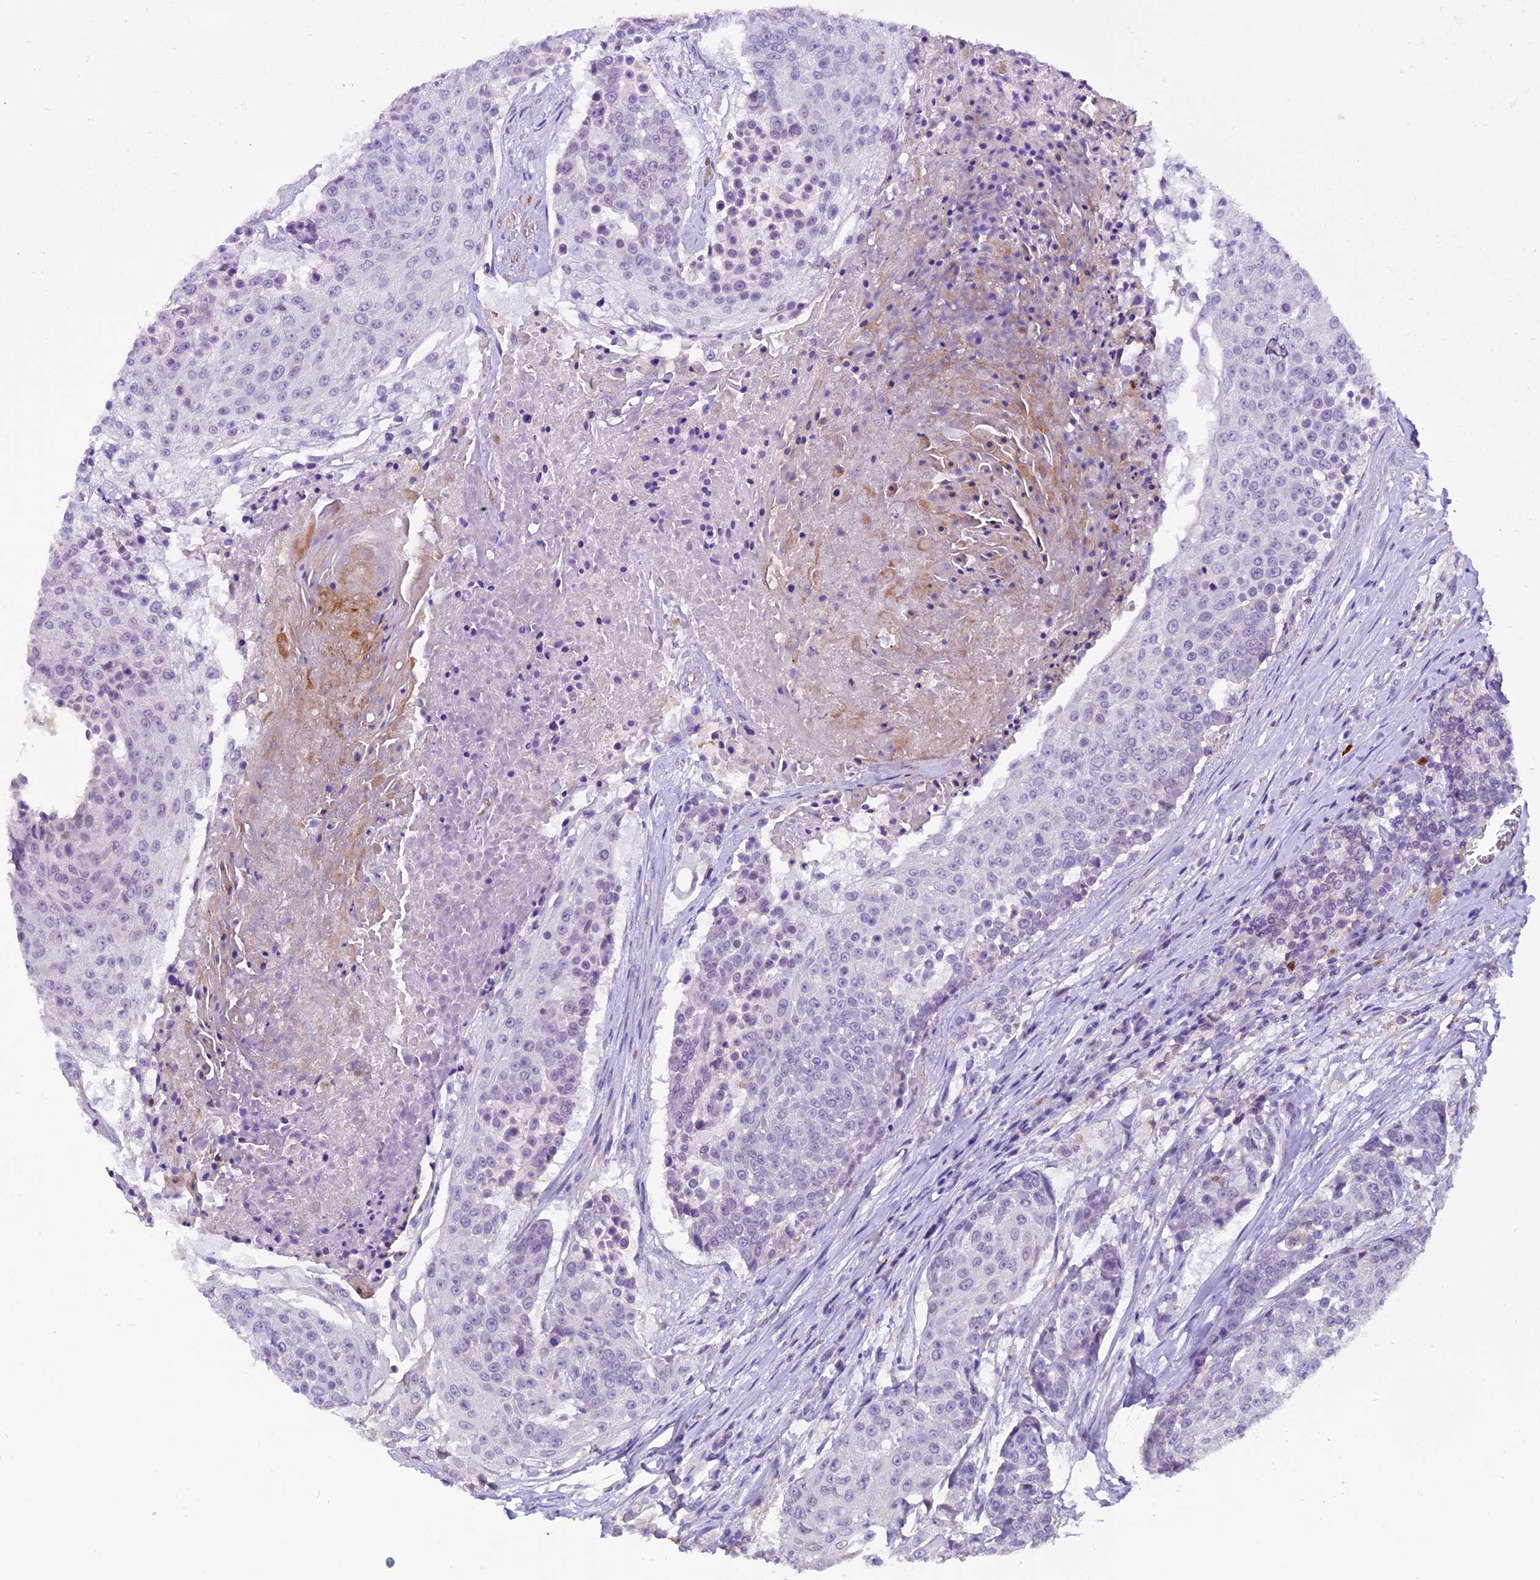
{"staining": {"intensity": "negative", "quantity": "none", "location": "none"}, "tissue": "urothelial cancer", "cell_type": "Tumor cells", "image_type": "cancer", "snomed": [{"axis": "morphology", "description": "Urothelial carcinoma, High grade"}, {"axis": "topography", "description": "Urinary bladder"}], "caption": "Tumor cells are negative for protein expression in human urothelial cancer. The staining was performed using DAB (3,3'-diaminobenzidine) to visualize the protein expression in brown, while the nuclei were stained in blue with hematoxylin (Magnification: 20x).", "gene": "MEX3B", "patient": {"sex": "female", "age": 63}}